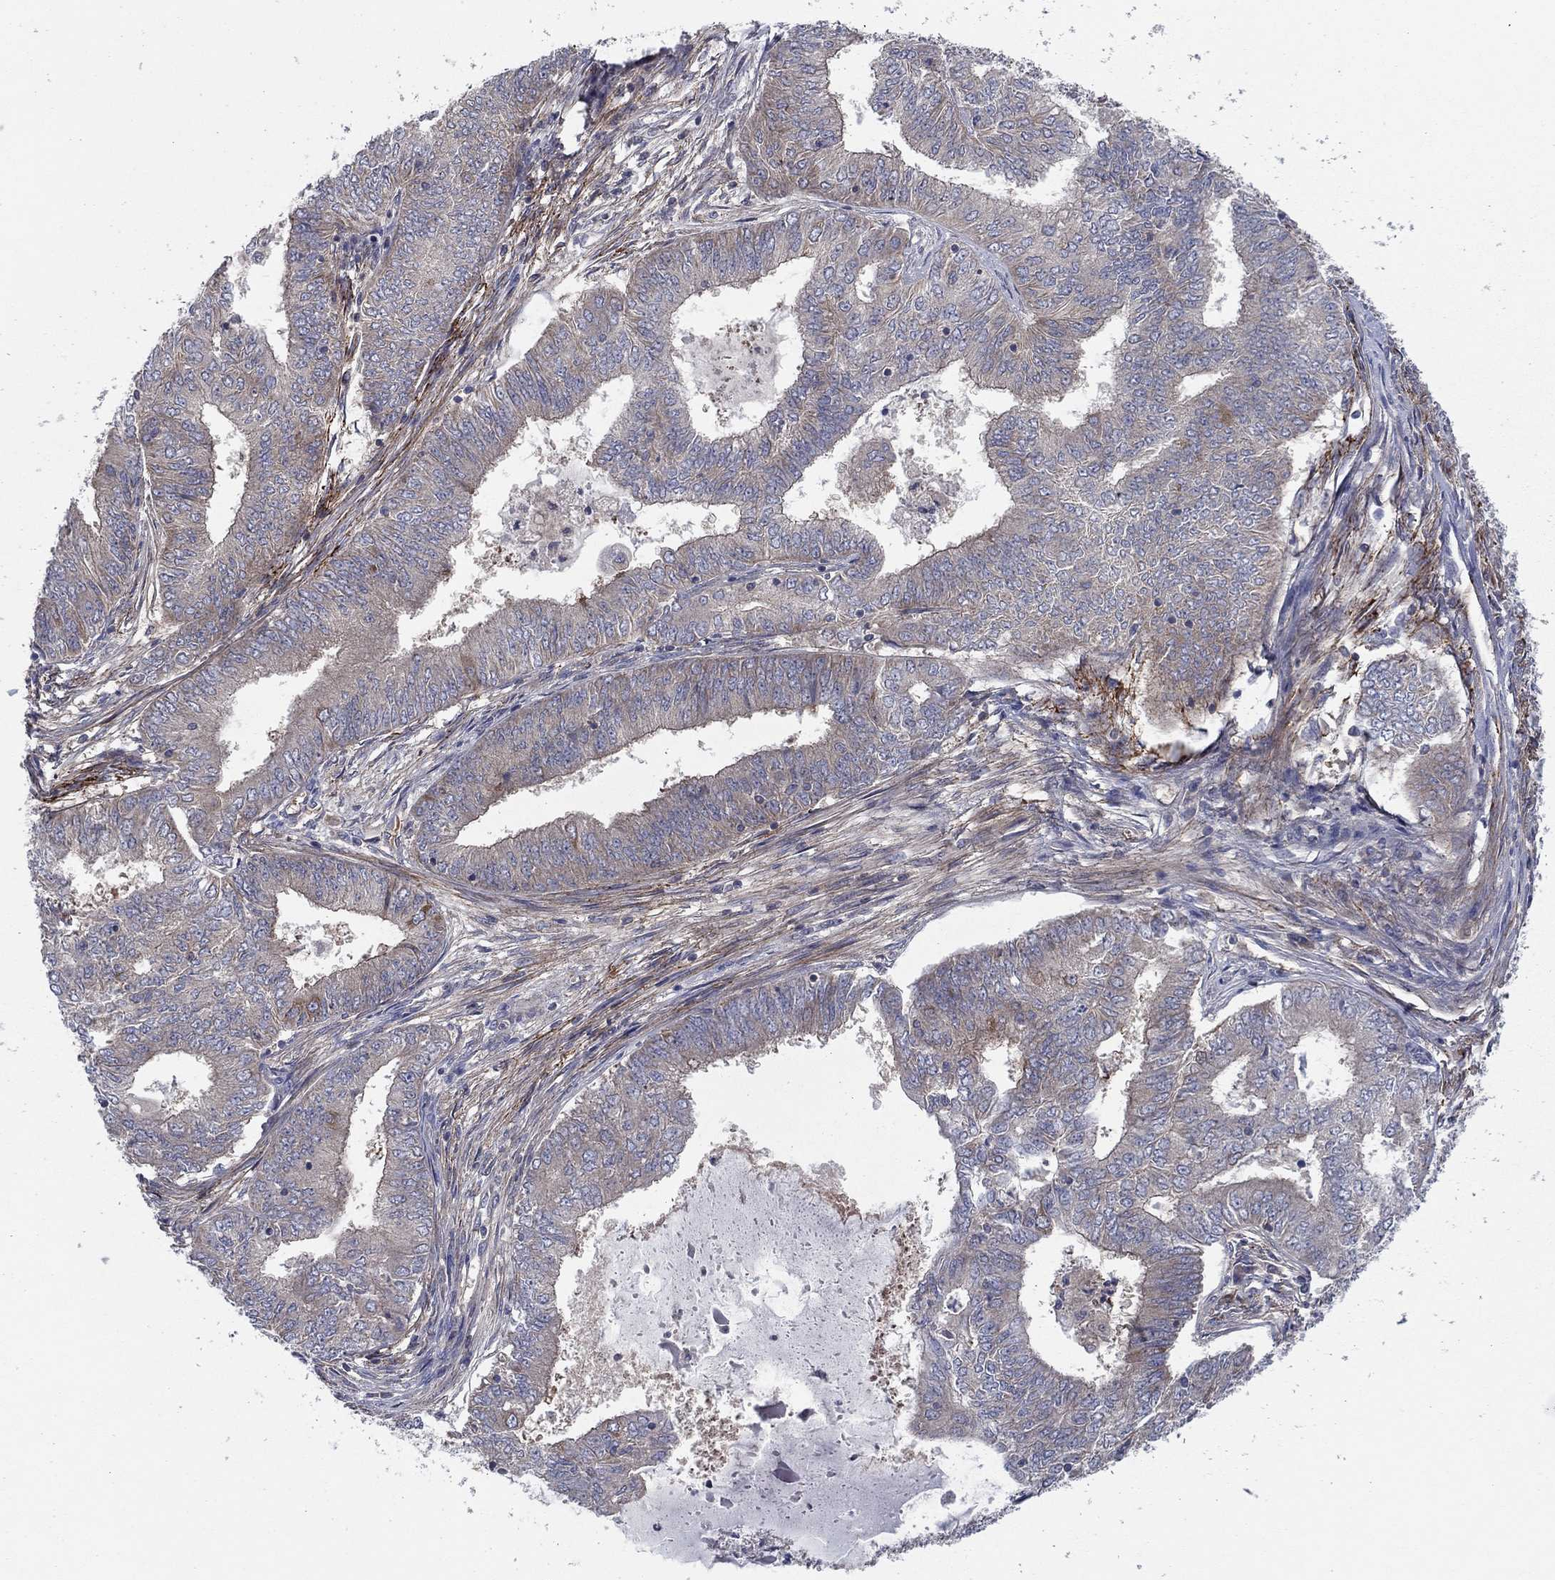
{"staining": {"intensity": "moderate", "quantity": "<25%", "location": "cytoplasmic/membranous"}, "tissue": "endometrial cancer", "cell_type": "Tumor cells", "image_type": "cancer", "snomed": [{"axis": "morphology", "description": "Adenocarcinoma, NOS"}, {"axis": "topography", "description": "Endometrium"}], "caption": "A histopathology image of human endometrial cancer stained for a protein reveals moderate cytoplasmic/membranous brown staining in tumor cells.", "gene": "RNF123", "patient": {"sex": "female", "age": 62}}